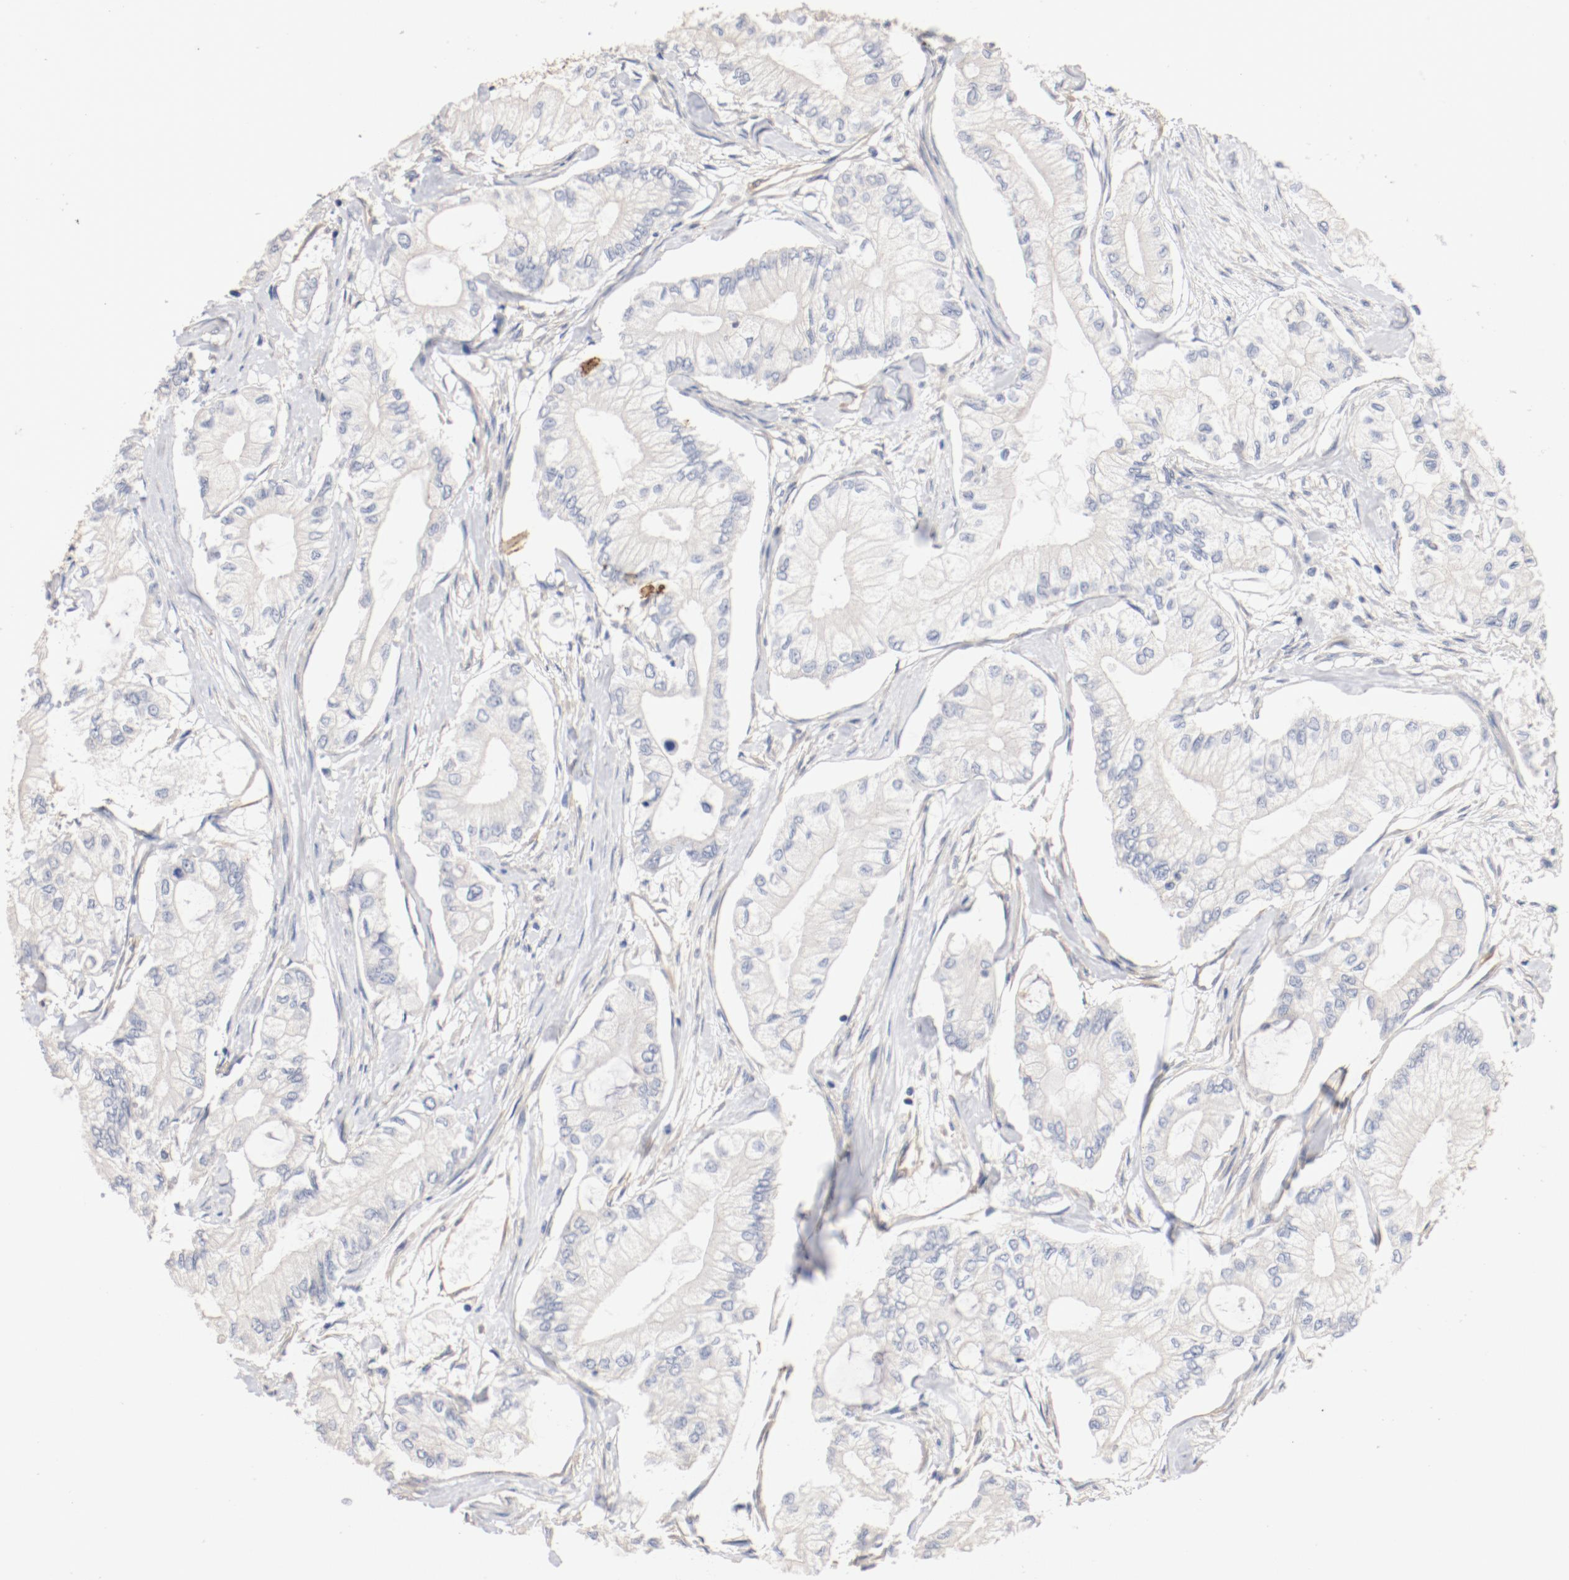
{"staining": {"intensity": "negative", "quantity": "none", "location": "none"}, "tissue": "pancreatic cancer", "cell_type": "Tumor cells", "image_type": "cancer", "snomed": [{"axis": "morphology", "description": "Adenocarcinoma, NOS"}, {"axis": "topography", "description": "Pancreas"}], "caption": "Immunohistochemistry (IHC) of pancreatic adenocarcinoma reveals no expression in tumor cells.", "gene": "UBE2J1", "patient": {"sex": "male", "age": 79}}